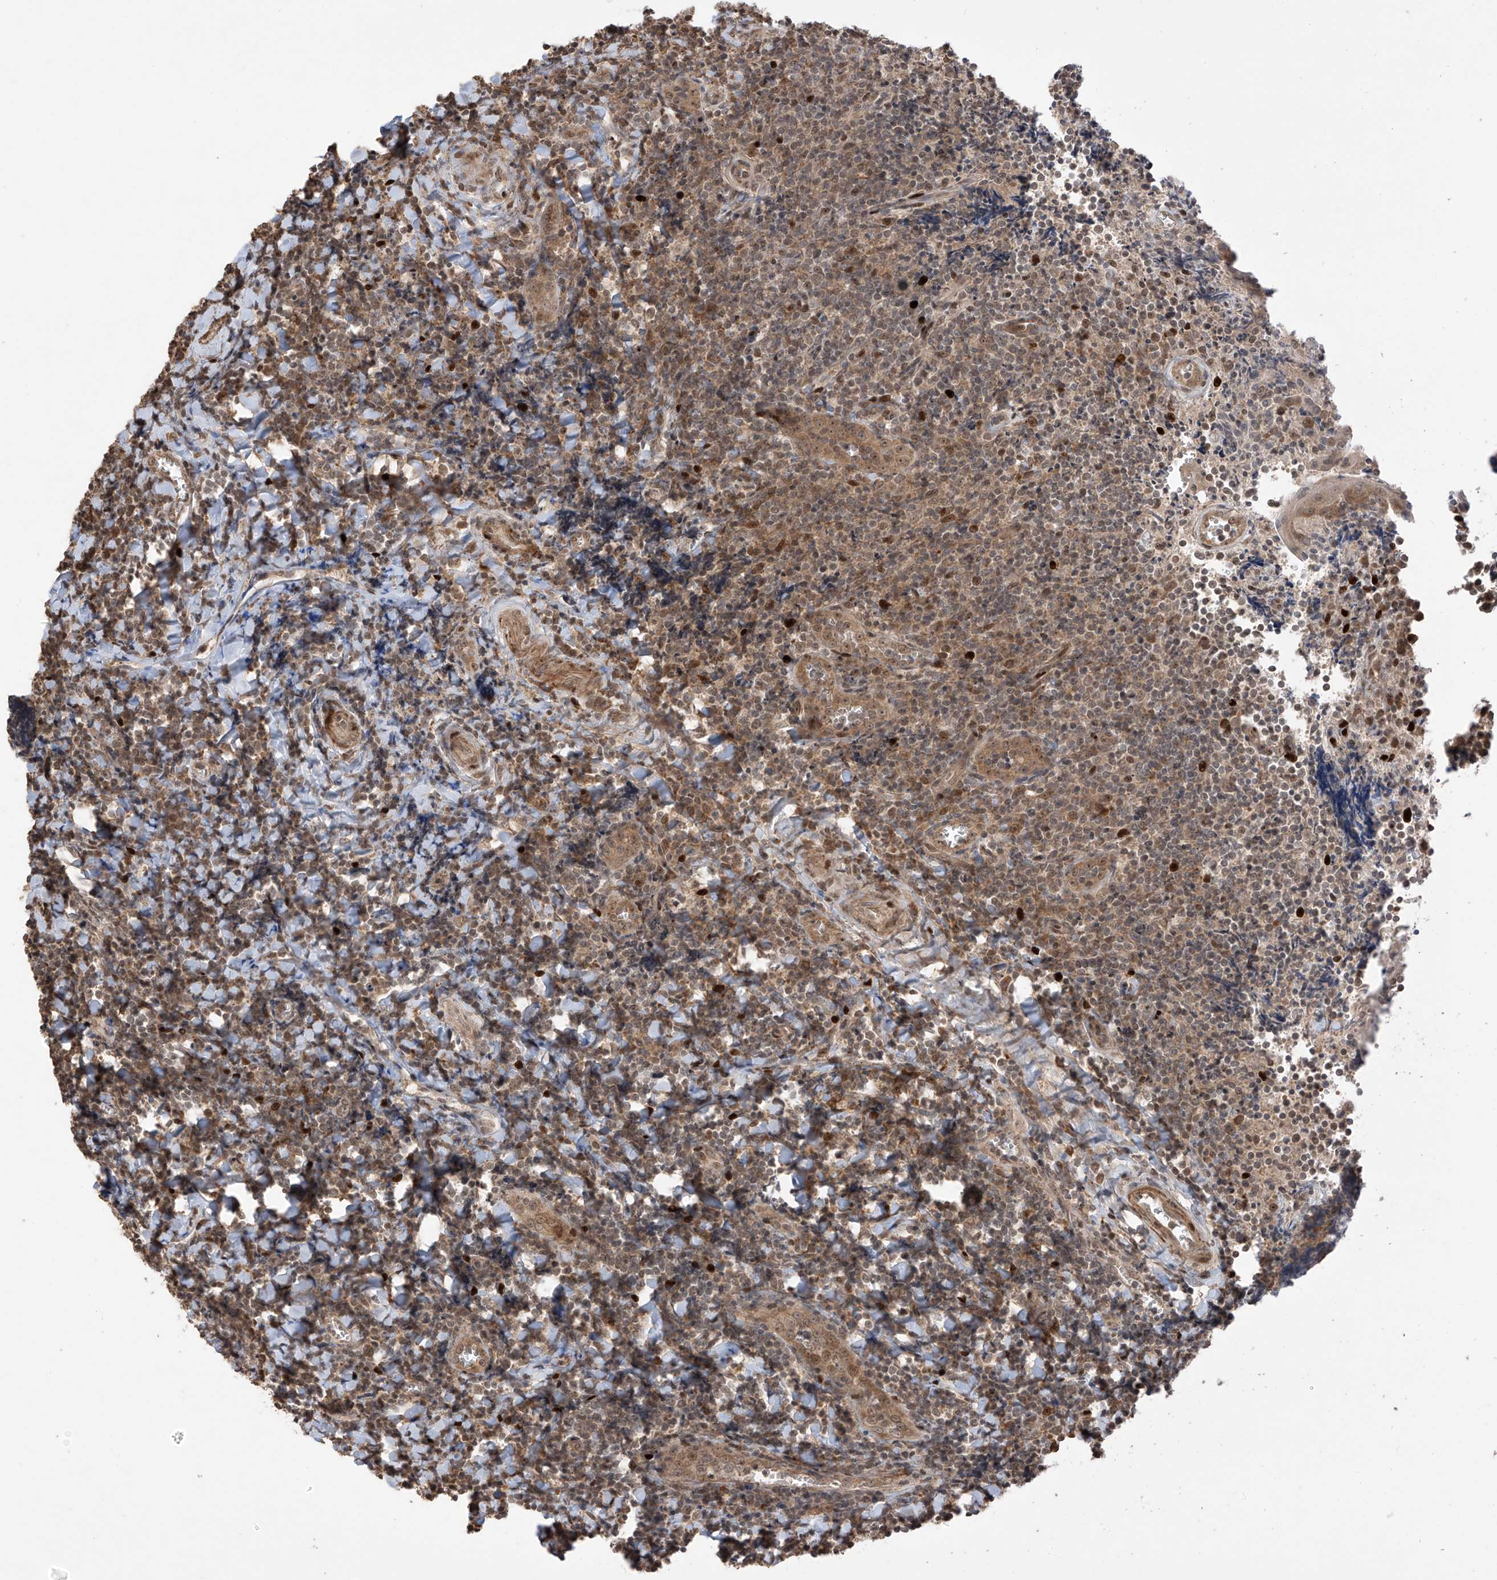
{"staining": {"intensity": "moderate", "quantity": "<25%", "location": "cytoplasmic/membranous"}, "tissue": "tonsil", "cell_type": "Germinal center cells", "image_type": "normal", "snomed": [{"axis": "morphology", "description": "Normal tissue, NOS"}, {"axis": "topography", "description": "Tonsil"}], "caption": "Protein analysis of benign tonsil displays moderate cytoplasmic/membranous expression in approximately <25% of germinal center cells.", "gene": "LATS1", "patient": {"sex": "male", "age": 27}}